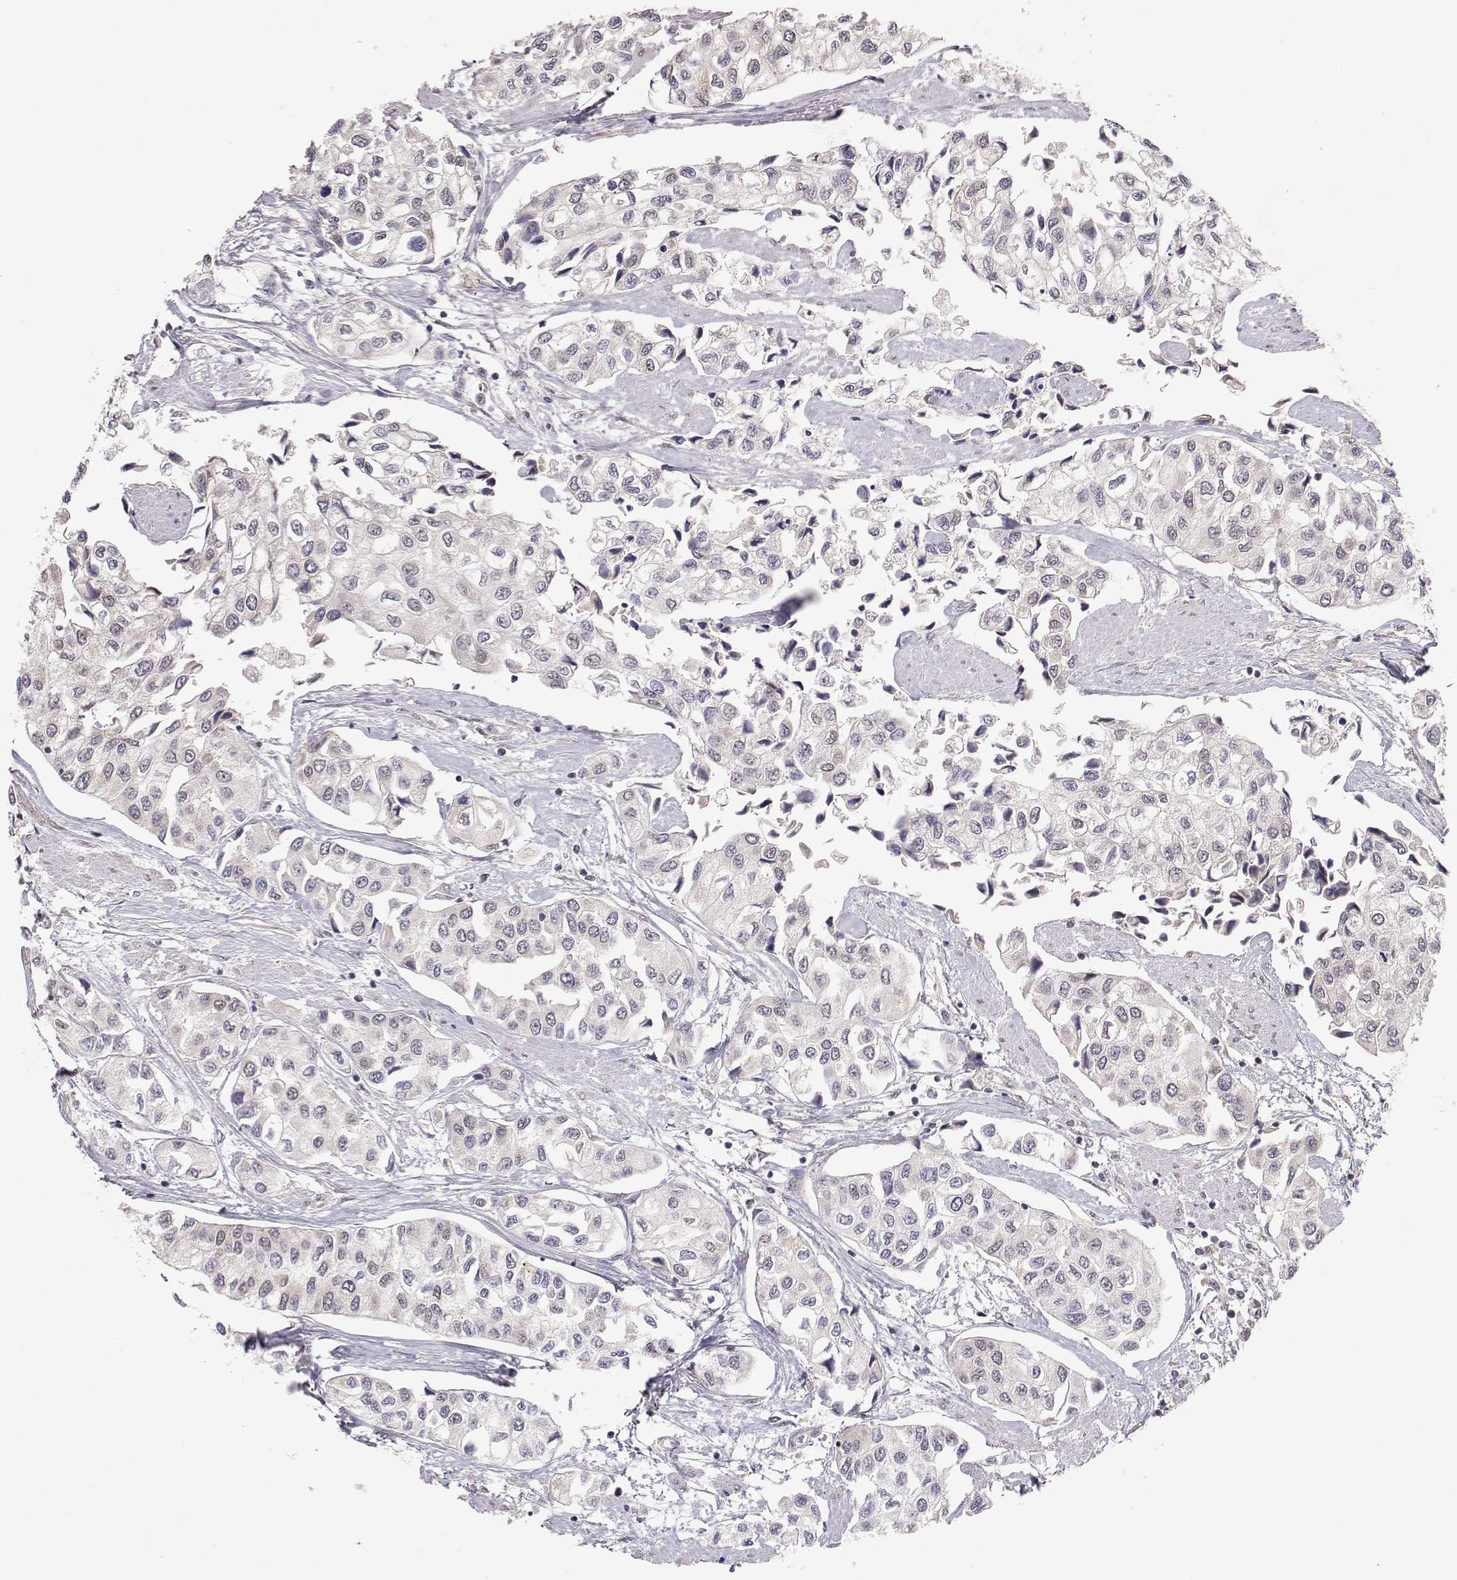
{"staining": {"intensity": "weak", "quantity": "<25%", "location": "cytoplasmic/membranous"}, "tissue": "urothelial cancer", "cell_type": "Tumor cells", "image_type": "cancer", "snomed": [{"axis": "morphology", "description": "Urothelial carcinoma, High grade"}, {"axis": "topography", "description": "Urinary bladder"}], "caption": "Immunohistochemistry (IHC) histopathology image of human high-grade urothelial carcinoma stained for a protein (brown), which exhibits no positivity in tumor cells.", "gene": "BRCA1", "patient": {"sex": "male", "age": 73}}